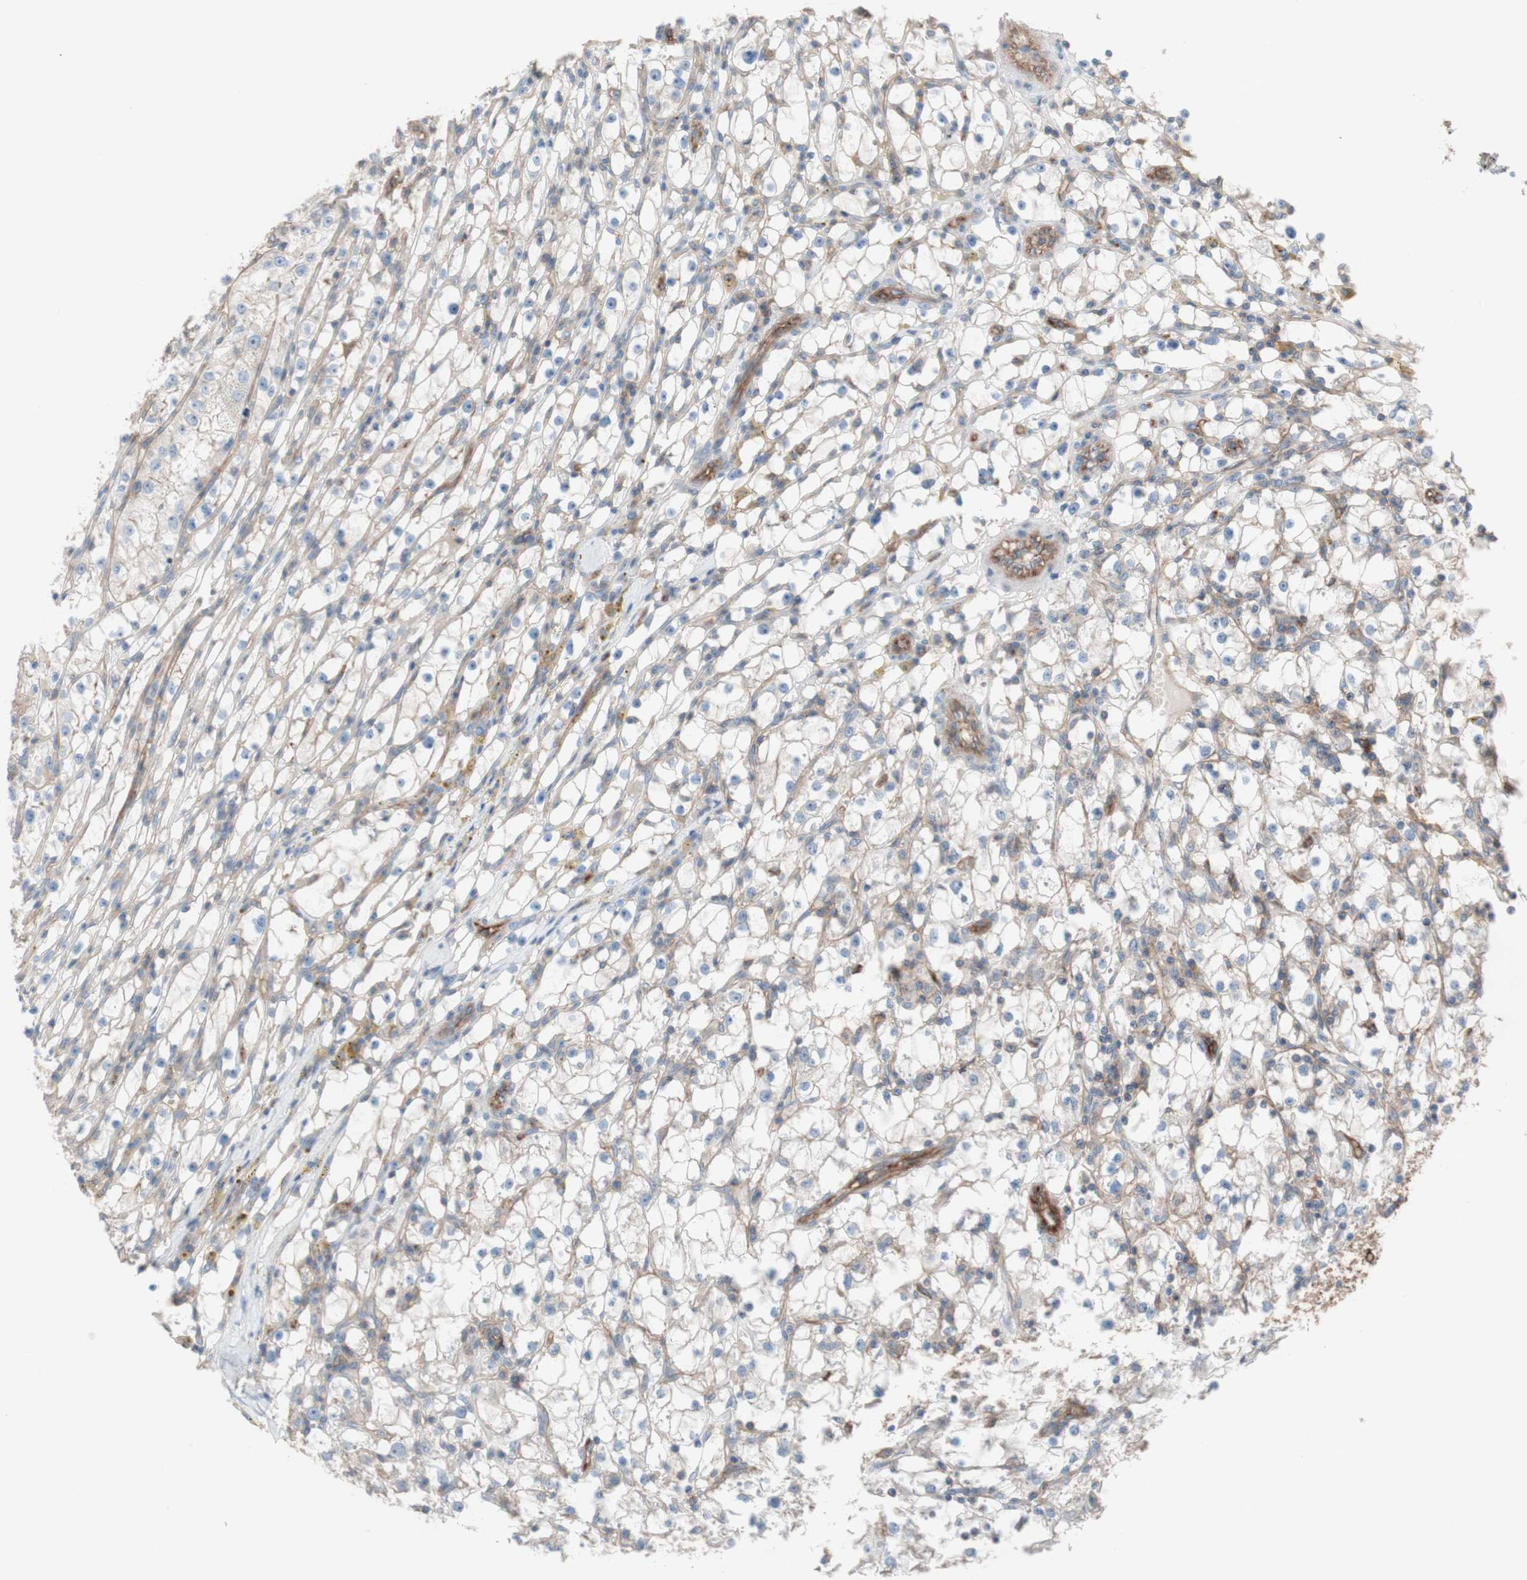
{"staining": {"intensity": "negative", "quantity": "none", "location": "none"}, "tissue": "renal cancer", "cell_type": "Tumor cells", "image_type": "cancer", "snomed": [{"axis": "morphology", "description": "Adenocarcinoma, NOS"}, {"axis": "topography", "description": "Kidney"}], "caption": "Immunohistochemistry (IHC) of renal adenocarcinoma exhibits no staining in tumor cells.", "gene": "CD46", "patient": {"sex": "male", "age": 56}}